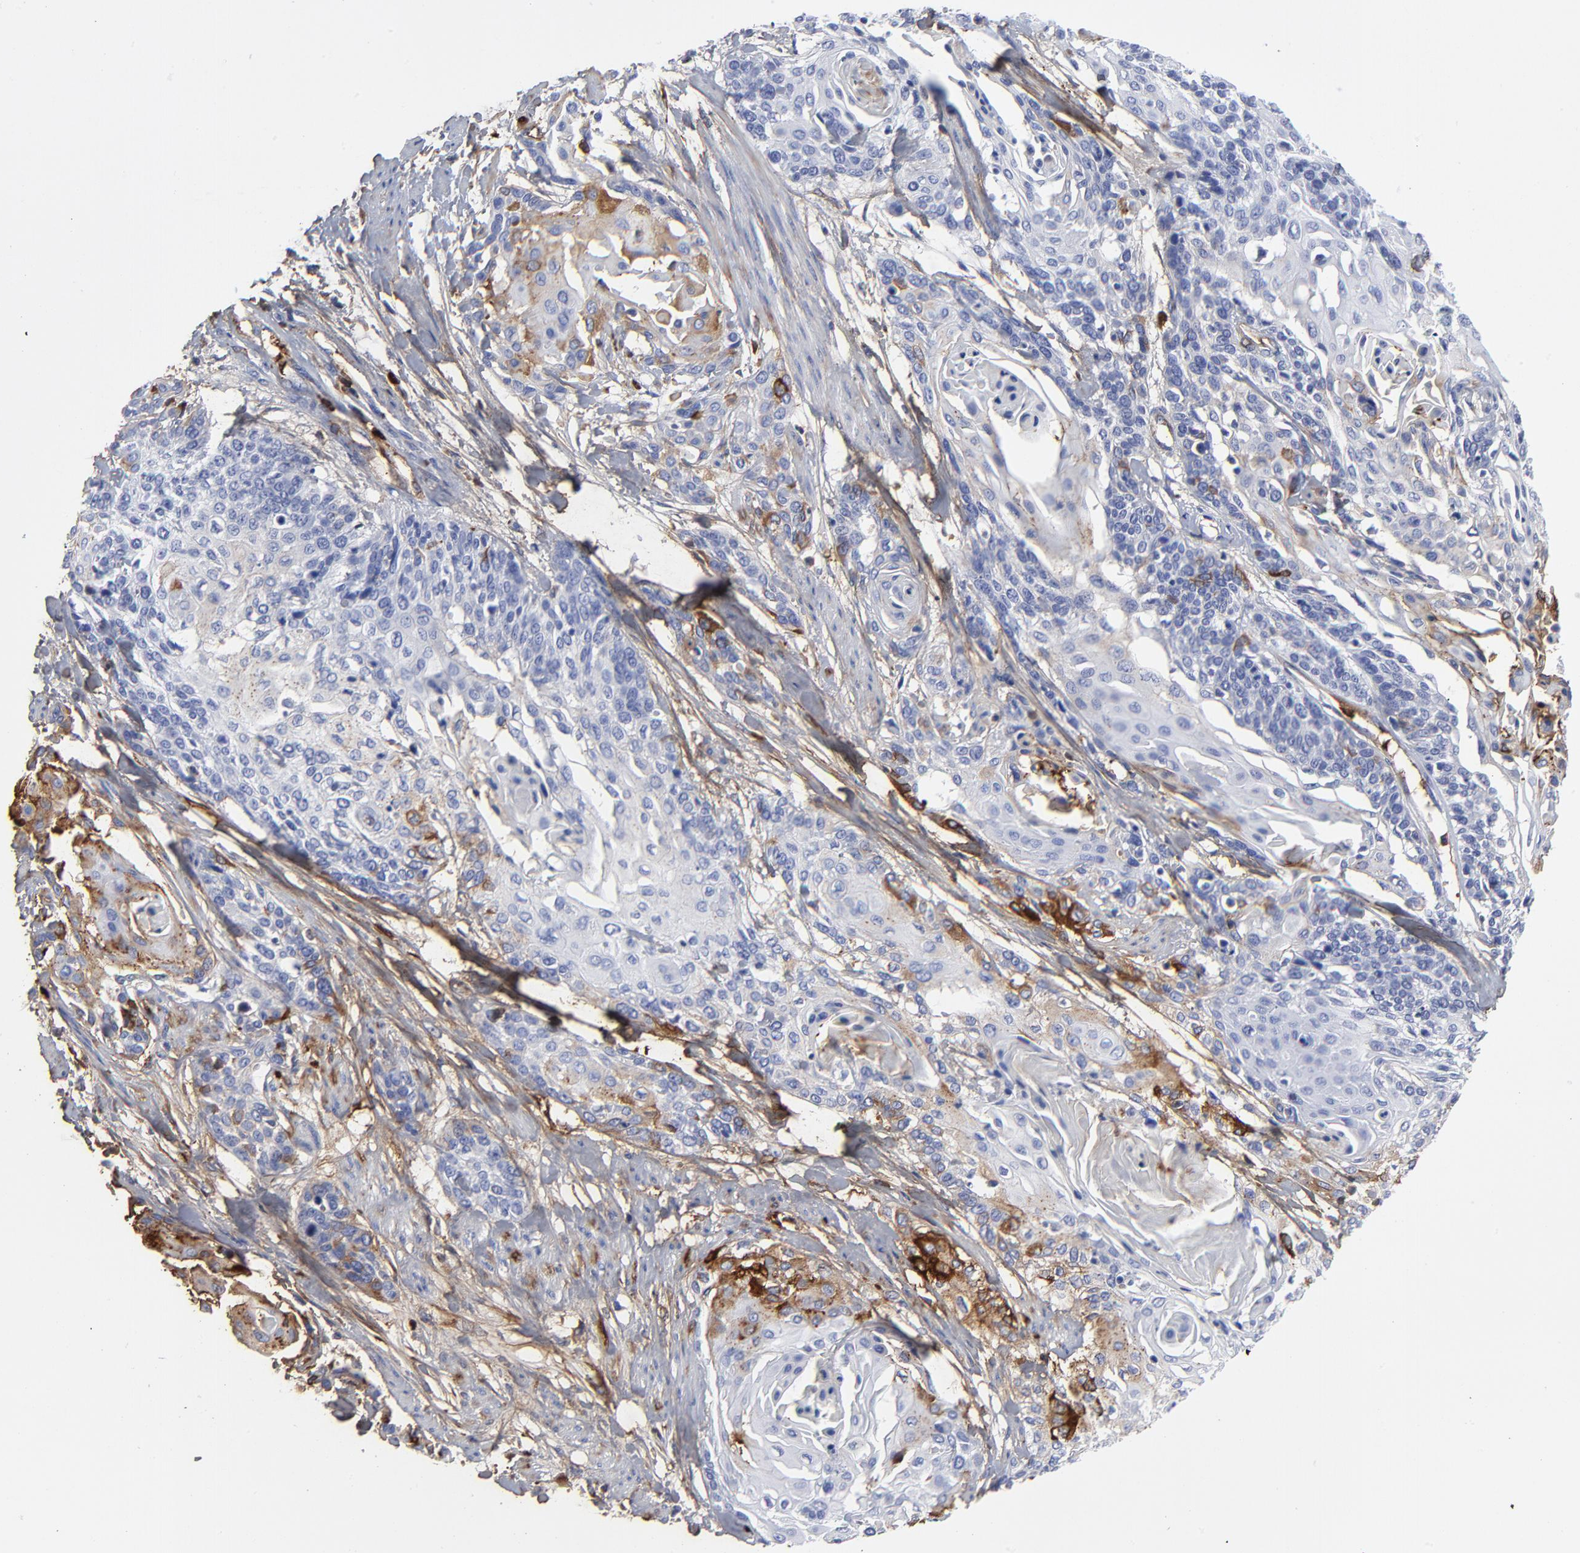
{"staining": {"intensity": "moderate", "quantity": "<25%", "location": "cytoplasmic/membranous"}, "tissue": "cervical cancer", "cell_type": "Tumor cells", "image_type": "cancer", "snomed": [{"axis": "morphology", "description": "Squamous cell carcinoma, NOS"}, {"axis": "topography", "description": "Cervix"}], "caption": "Immunohistochemical staining of cervical squamous cell carcinoma exhibits low levels of moderate cytoplasmic/membranous protein staining in approximately <25% of tumor cells. The staining was performed using DAB (3,3'-diaminobenzidine) to visualize the protein expression in brown, while the nuclei were stained in blue with hematoxylin (Magnification: 20x).", "gene": "DCN", "patient": {"sex": "female", "age": 57}}